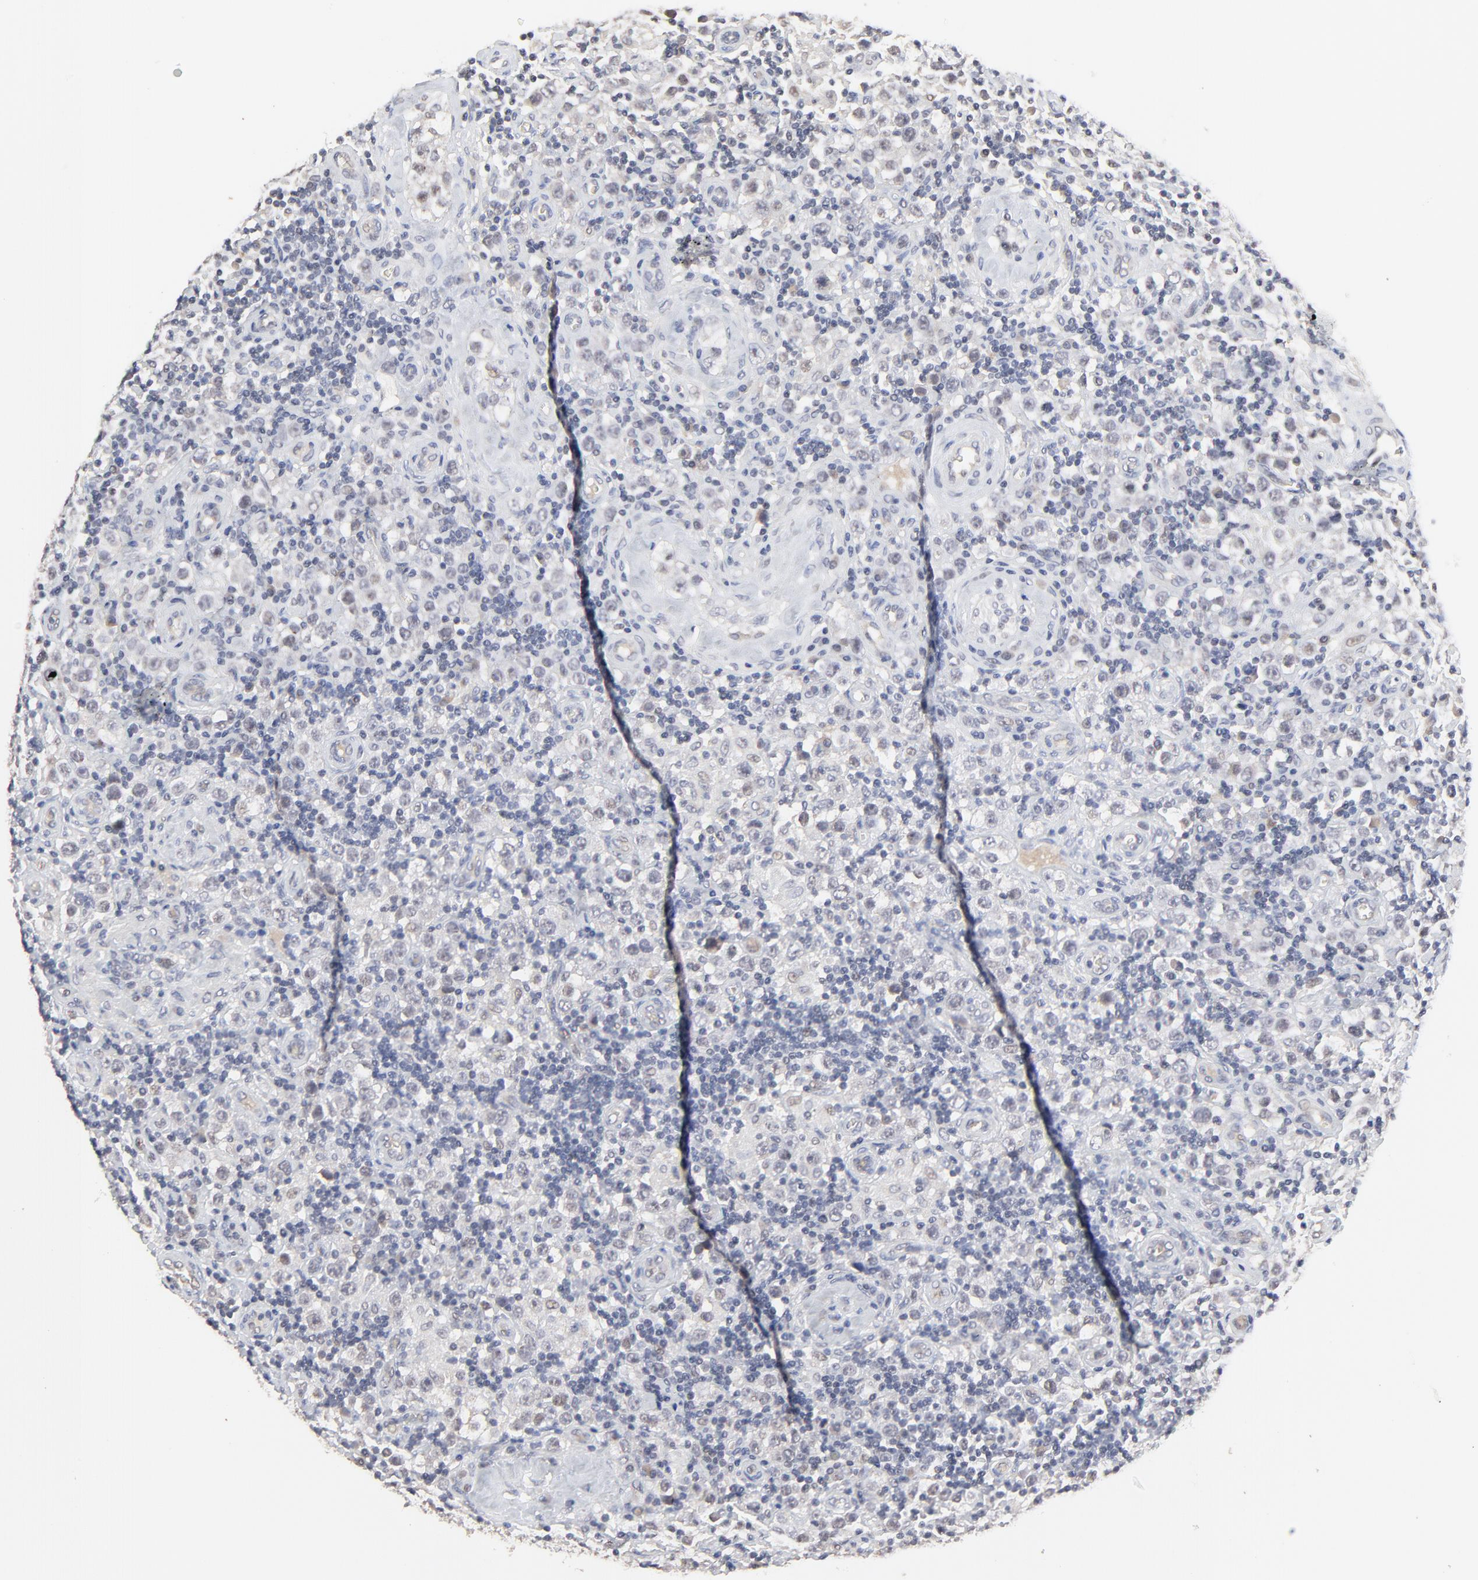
{"staining": {"intensity": "negative", "quantity": "none", "location": "none"}, "tissue": "testis cancer", "cell_type": "Tumor cells", "image_type": "cancer", "snomed": [{"axis": "morphology", "description": "Seminoma, NOS"}, {"axis": "topography", "description": "Testis"}], "caption": "IHC of testis cancer (seminoma) demonstrates no staining in tumor cells.", "gene": "FAM199X", "patient": {"sex": "male", "age": 32}}